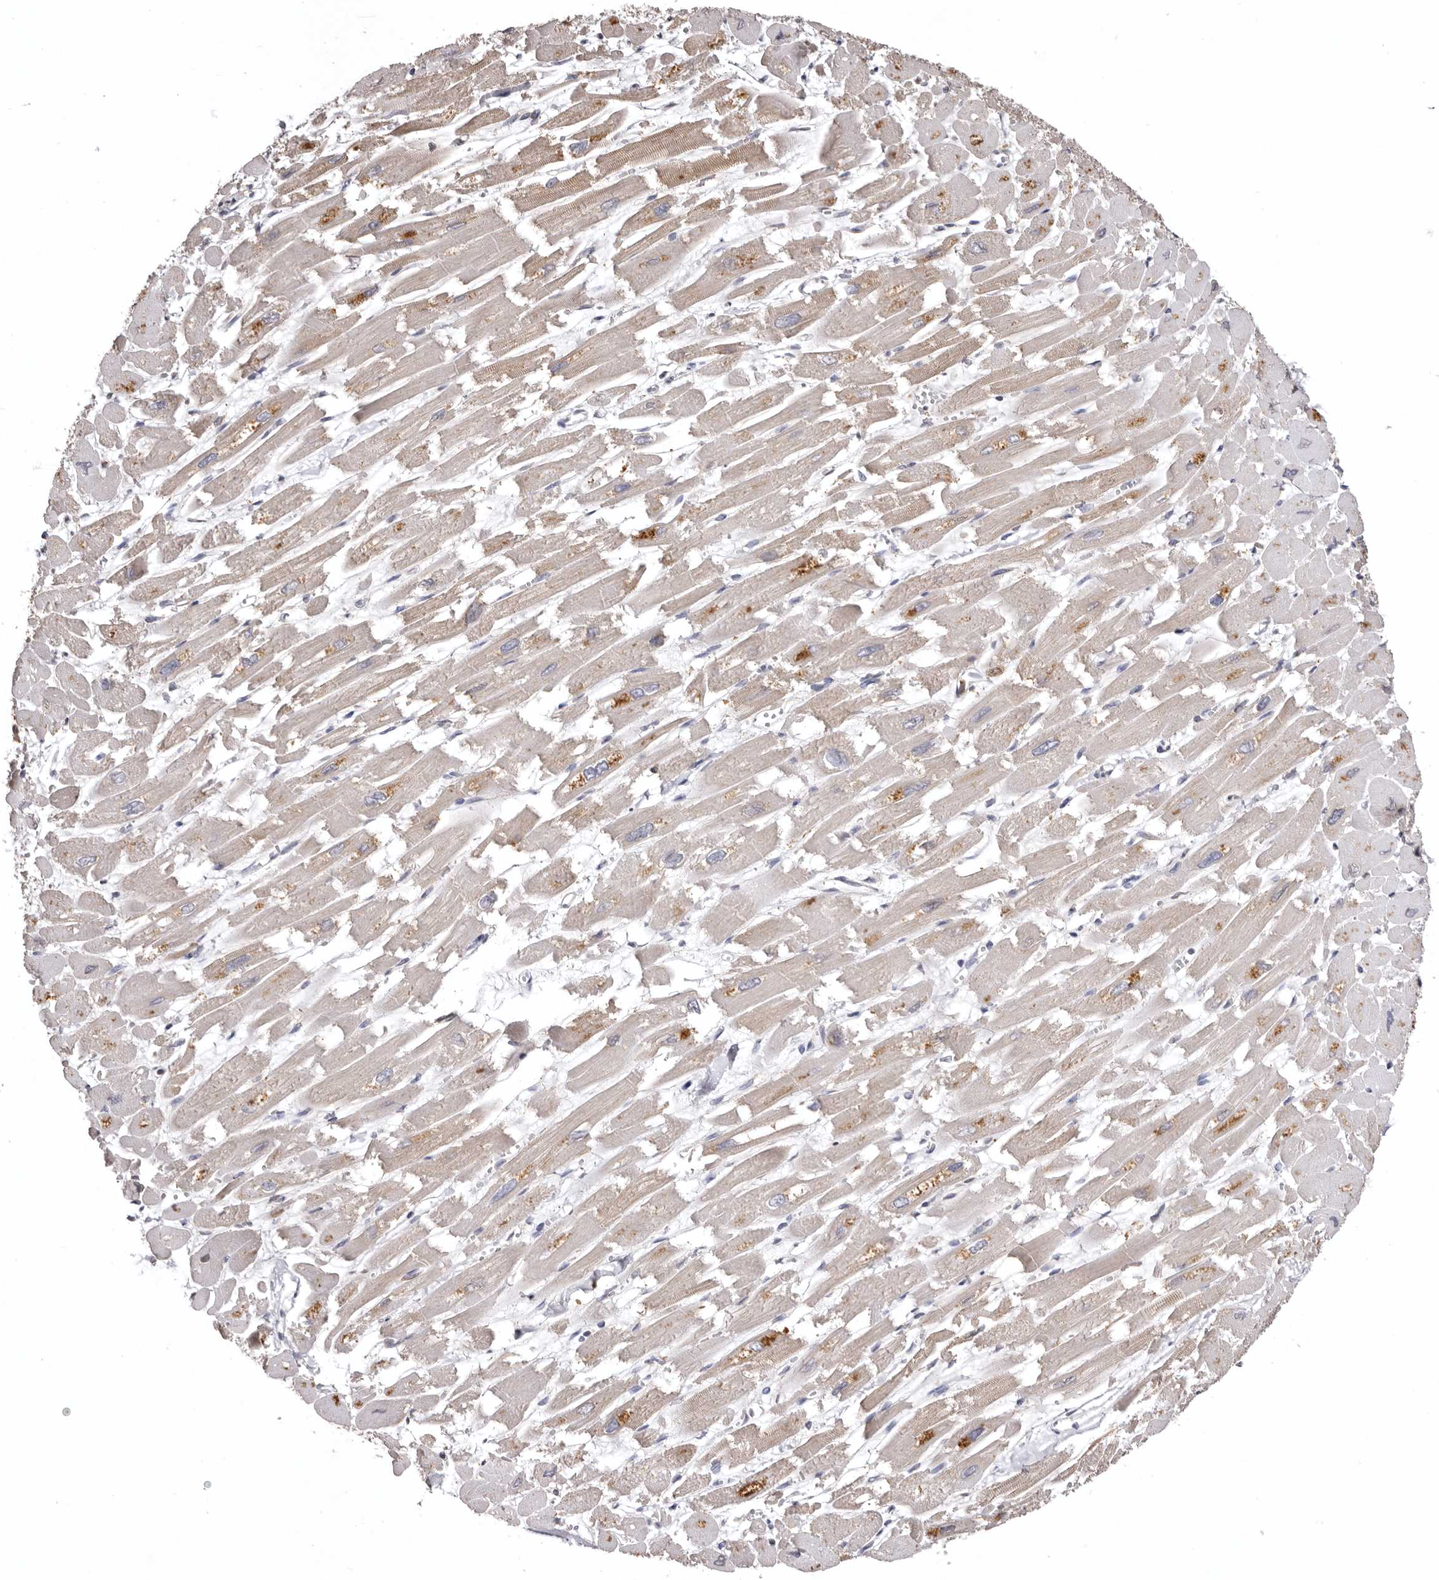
{"staining": {"intensity": "strong", "quantity": "25%-75%", "location": "cytoplasmic/membranous"}, "tissue": "heart muscle", "cell_type": "Cardiomyocytes", "image_type": "normal", "snomed": [{"axis": "morphology", "description": "Normal tissue, NOS"}, {"axis": "topography", "description": "Heart"}], "caption": "Immunohistochemistry of normal heart muscle demonstrates high levels of strong cytoplasmic/membranous expression in about 25%-75% of cardiomyocytes. Nuclei are stained in blue.", "gene": "INKA2", "patient": {"sex": "male", "age": 54}}